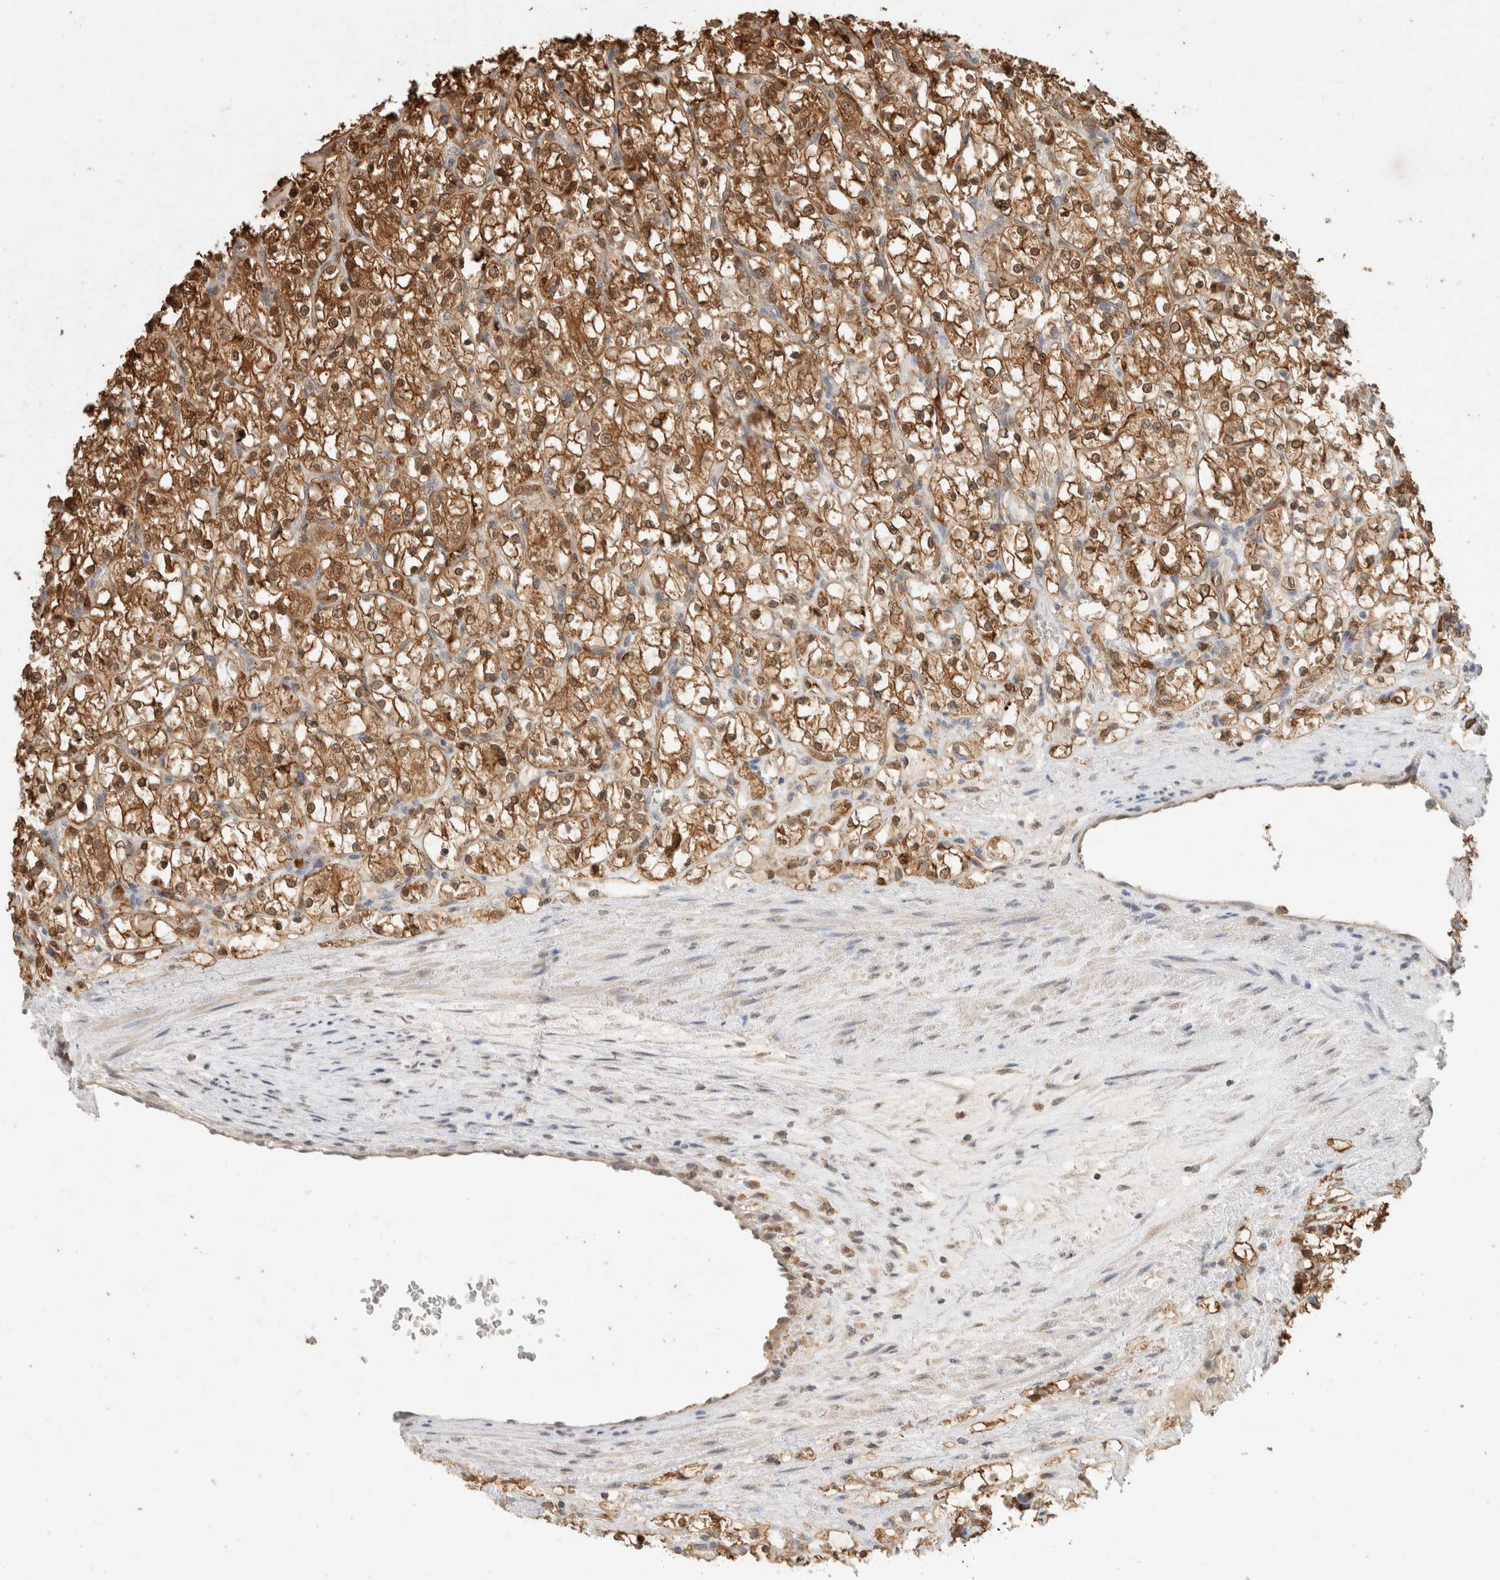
{"staining": {"intensity": "moderate", "quantity": ">75%", "location": "cytoplasmic/membranous,nuclear"}, "tissue": "renal cancer", "cell_type": "Tumor cells", "image_type": "cancer", "snomed": [{"axis": "morphology", "description": "Adenocarcinoma, NOS"}, {"axis": "topography", "description": "Kidney"}], "caption": "Tumor cells demonstrate moderate cytoplasmic/membranous and nuclear staining in approximately >75% of cells in renal cancer (adenocarcinoma). (Brightfield microscopy of DAB IHC at high magnification).", "gene": "CA13", "patient": {"sex": "female", "age": 69}}